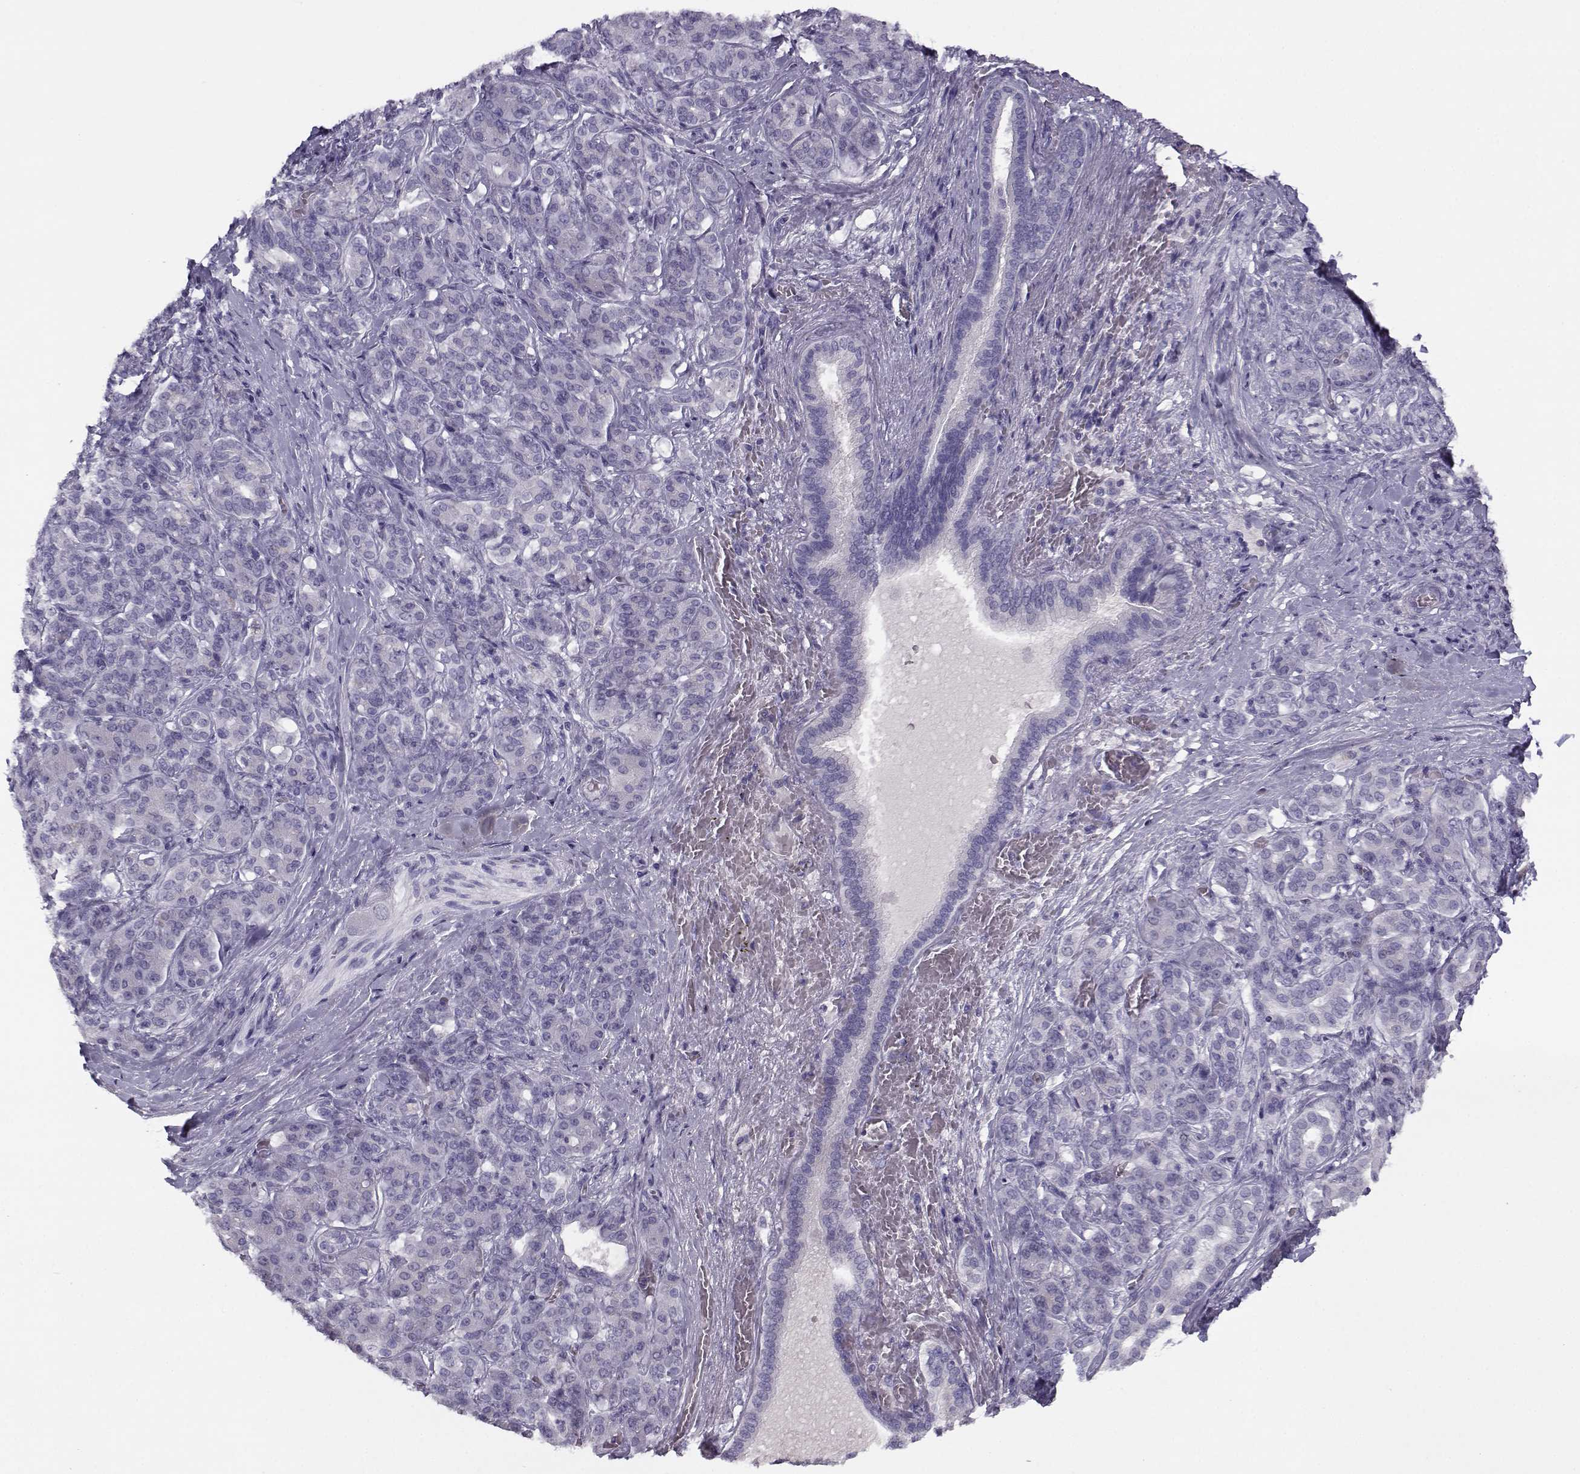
{"staining": {"intensity": "negative", "quantity": "none", "location": "none"}, "tissue": "pancreatic cancer", "cell_type": "Tumor cells", "image_type": "cancer", "snomed": [{"axis": "morphology", "description": "Normal tissue, NOS"}, {"axis": "morphology", "description": "Inflammation, NOS"}, {"axis": "morphology", "description": "Adenocarcinoma, NOS"}, {"axis": "topography", "description": "Pancreas"}], "caption": "This is an immunohistochemistry histopathology image of human pancreatic adenocarcinoma. There is no expression in tumor cells.", "gene": "CFAP77", "patient": {"sex": "male", "age": 57}}